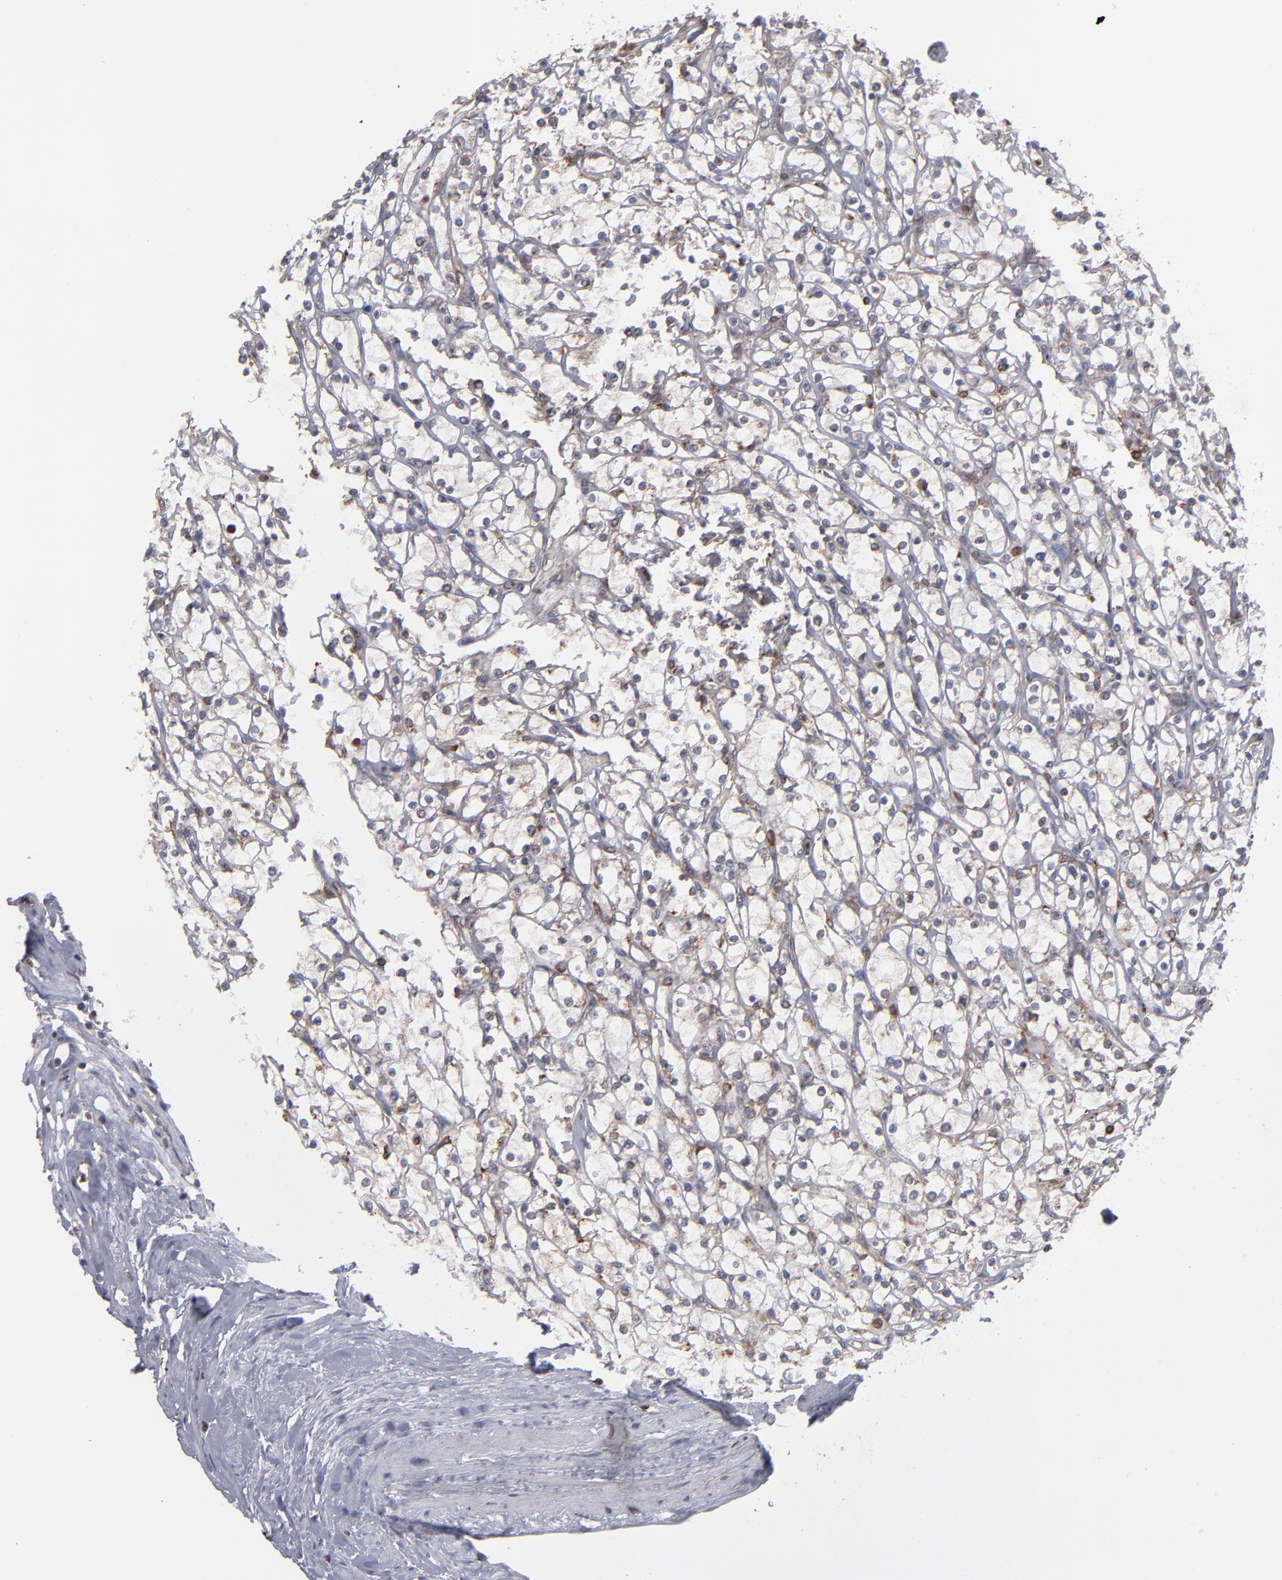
{"staining": {"intensity": "moderate", "quantity": "<25%", "location": "cytoplasmic/membranous"}, "tissue": "renal cancer", "cell_type": "Tumor cells", "image_type": "cancer", "snomed": [{"axis": "morphology", "description": "Adenocarcinoma, NOS"}, {"axis": "topography", "description": "Kidney"}], "caption": "There is low levels of moderate cytoplasmic/membranous expression in tumor cells of renal cancer (adenocarcinoma), as demonstrated by immunohistochemical staining (brown color).", "gene": "TMX1", "patient": {"sex": "female", "age": 73}}